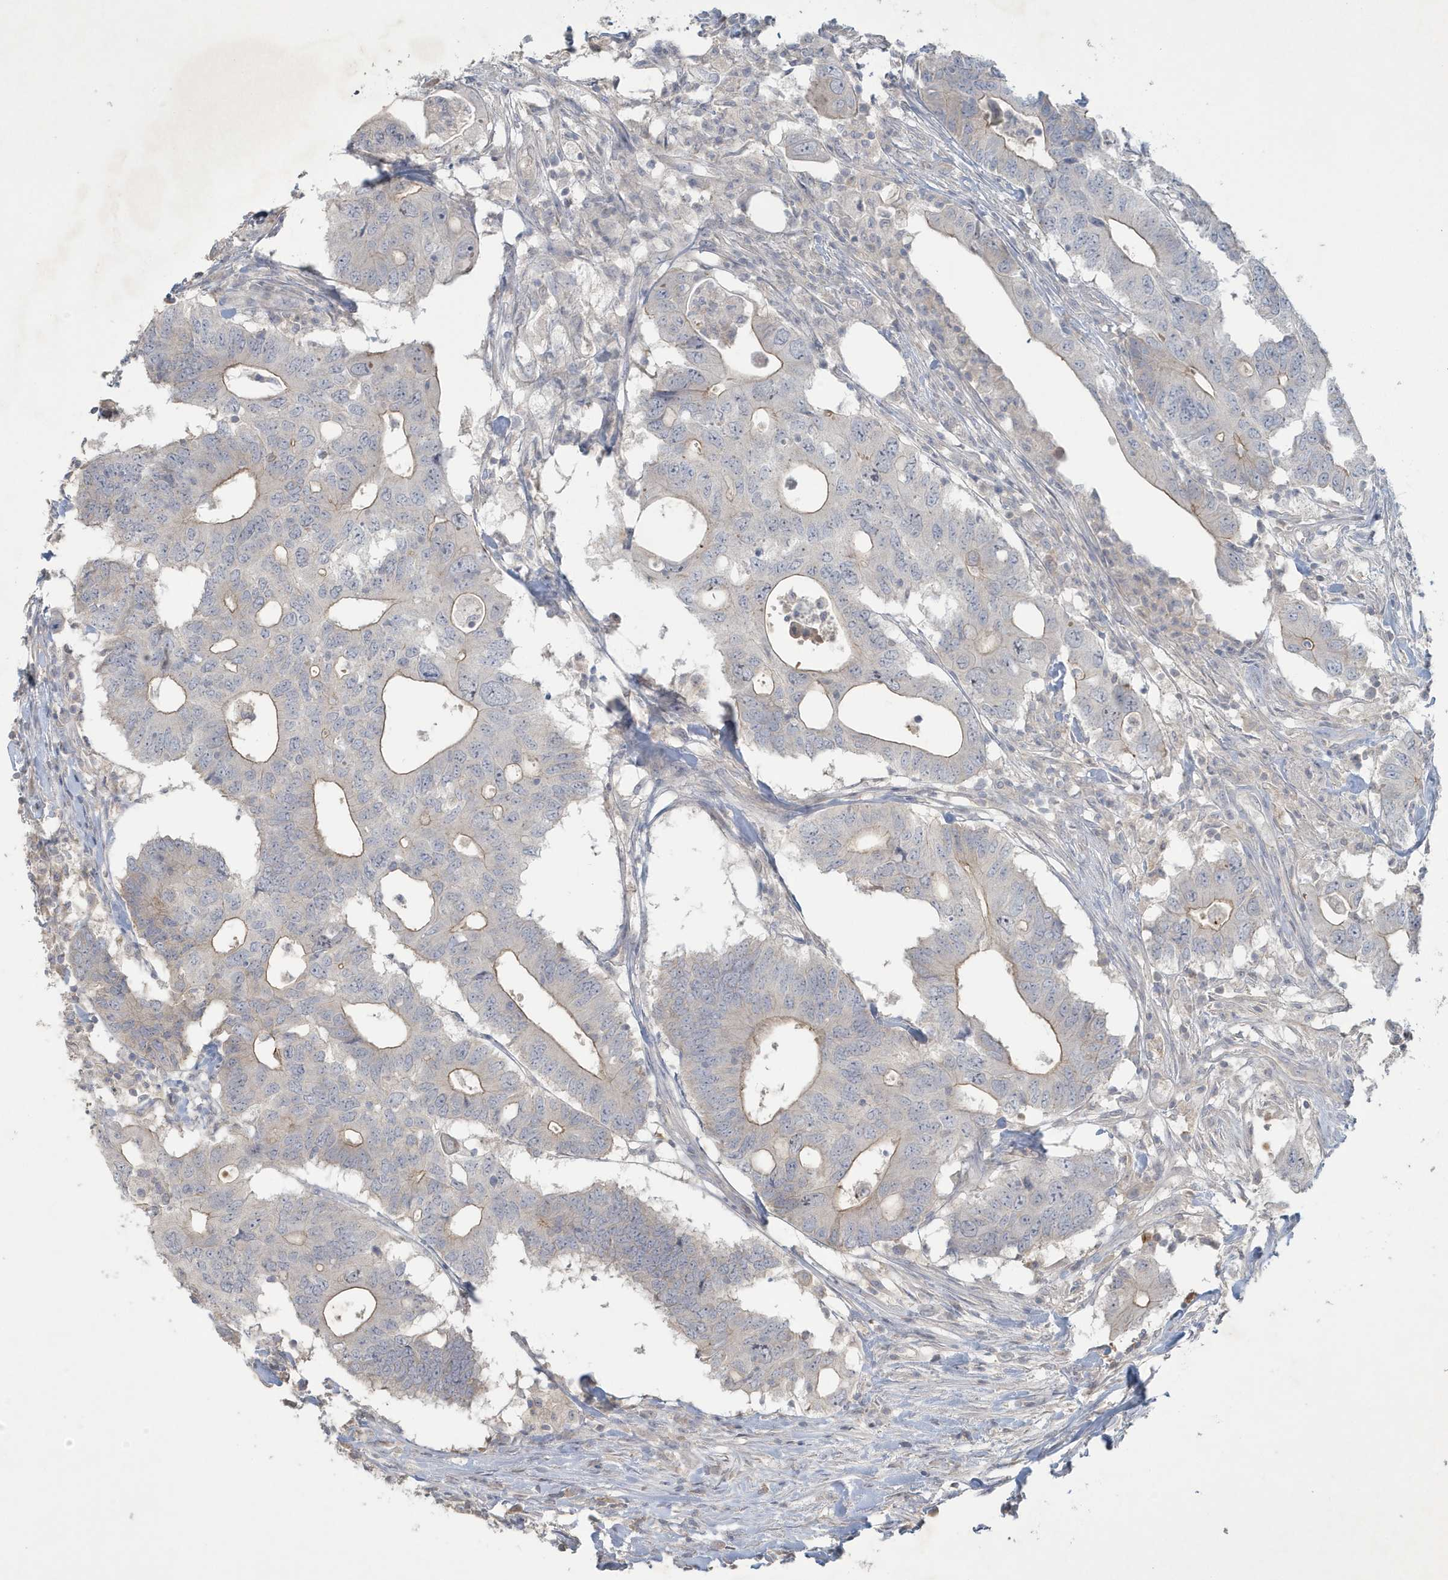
{"staining": {"intensity": "weak", "quantity": "25%-75%", "location": "cytoplasmic/membranous"}, "tissue": "colorectal cancer", "cell_type": "Tumor cells", "image_type": "cancer", "snomed": [{"axis": "morphology", "description": "Adenocarcinoma, NOS"}, {"axis": "topography", "description": "Colon"}], "caption": "A histopathology image showing weak cytoplasmic/membranous staining in approximately 25%-75% of tumor cells in colorectal adenocarcinoma, as visualized by brown immunohistochemical staining.", "gene": "CCDC24", "patient": {"sex": "male", "age": 71}}